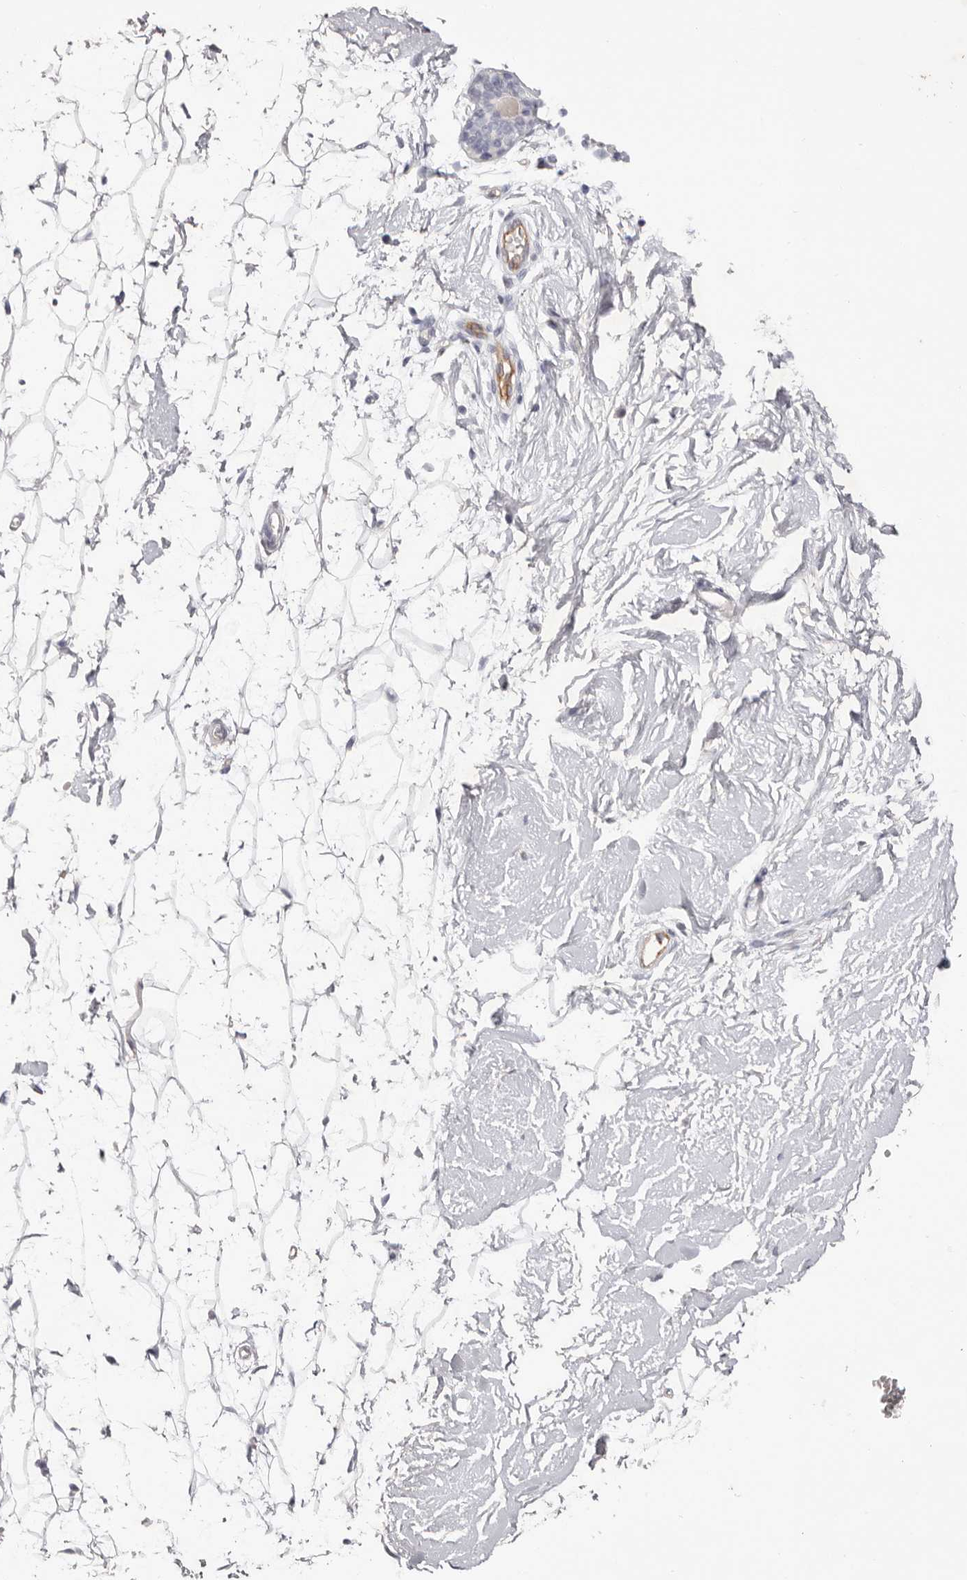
{"staining": {"intensity": "negative", "quantity": "none", "location": "none"}, "tissue": "adipose tissue", "cell_type": "Adipocytes", "image_type": "normal", "snomed": [{"axis": "morphology", "description": "Normal tissue, NOS"}, {"axis": "topography", "description": "Breast"}], "caption": "Immunohistochemistry of normal adipose tissue reveals no staining in adipocytes. Nuclei are stained in blue.", "gene": "LRRC66", "patient": {"sex": "female", "age": 23}}